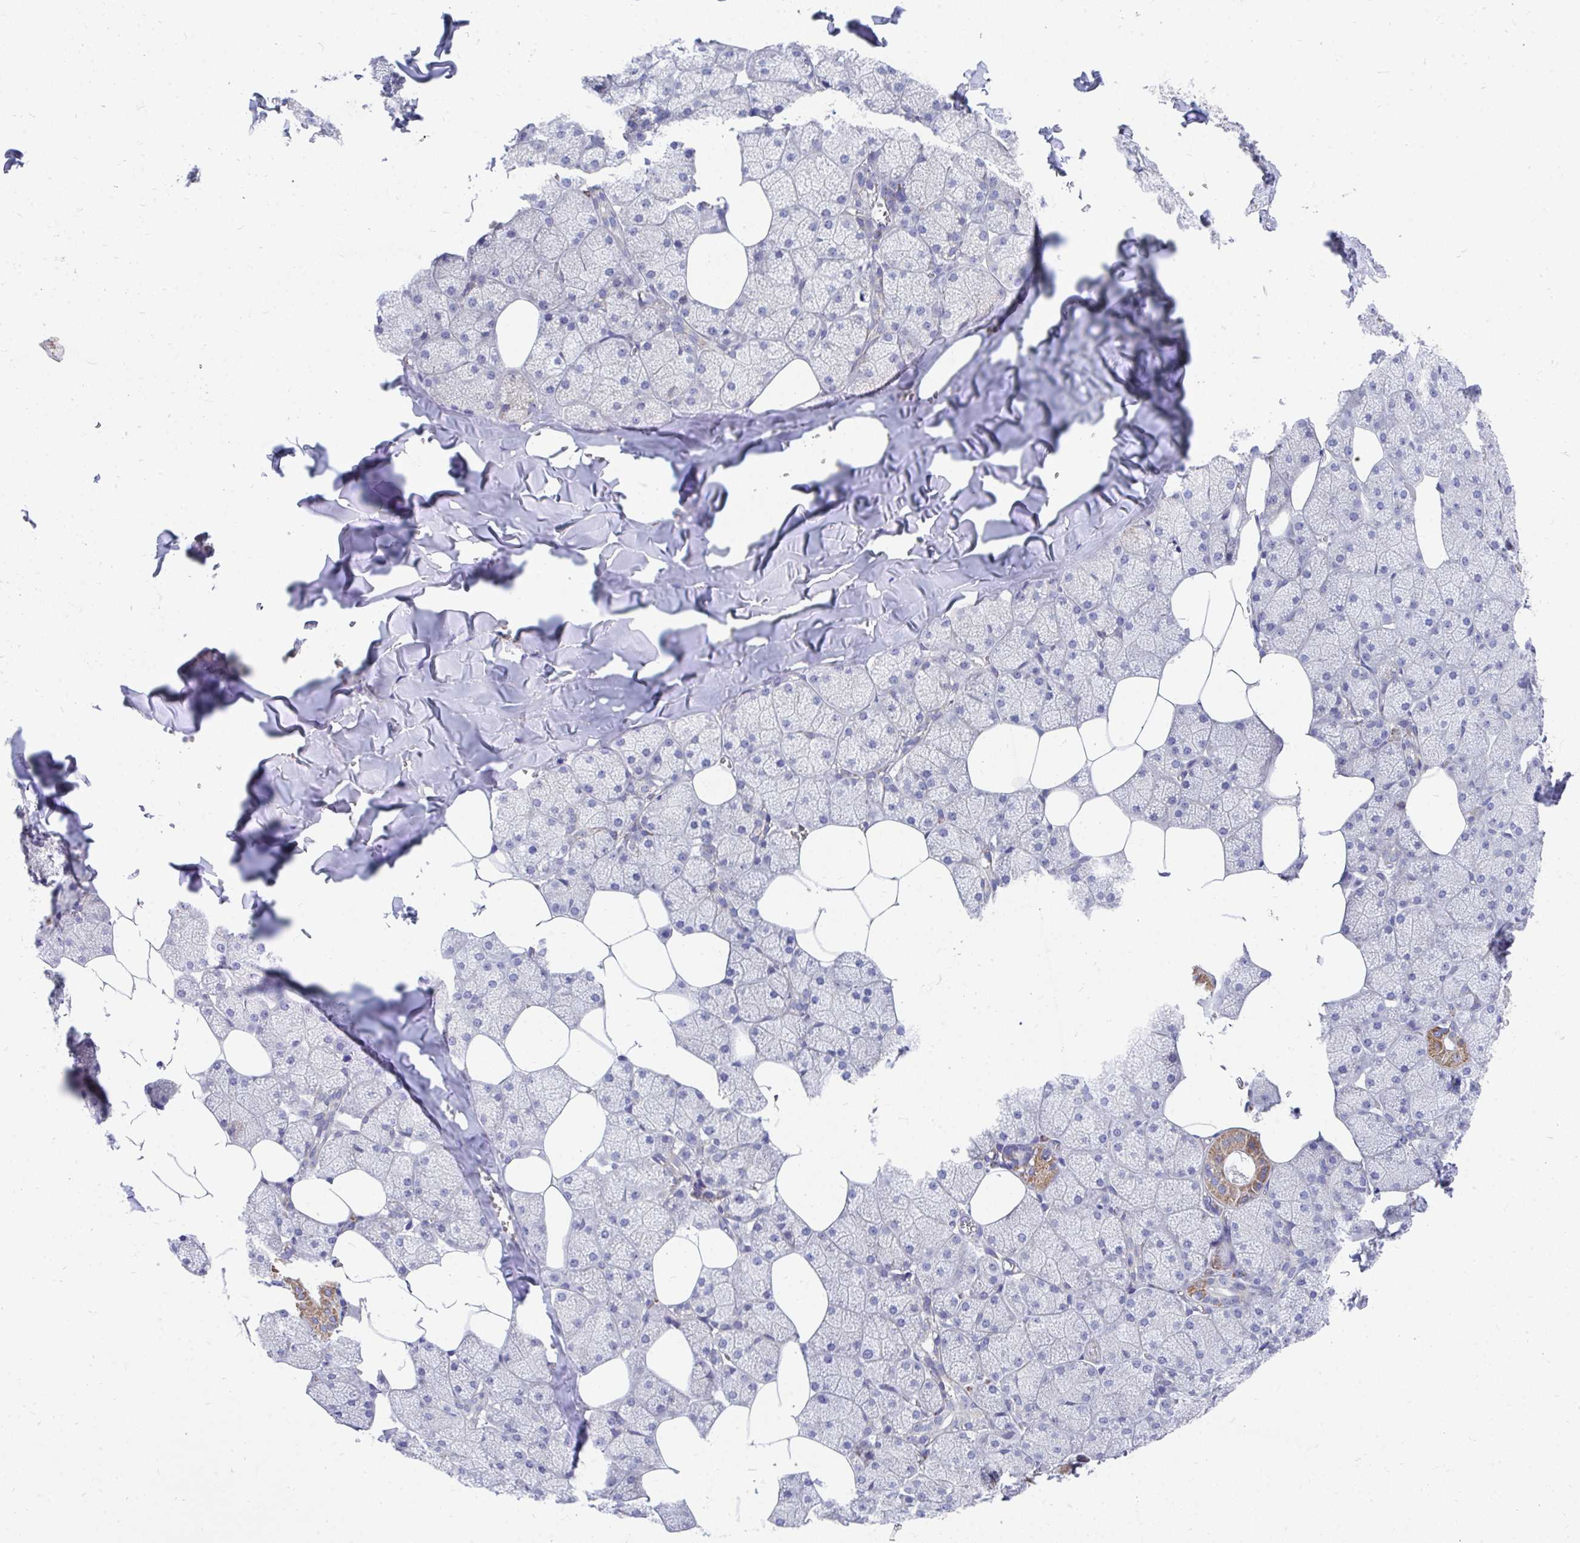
{"staining": {"intensity": "strong", "quantity": "<25%", "location": "cytoplasmic/membranous"}, "tissue": "salivary gland", "cell_type": "Glandular cells", "image_type": "normal", "snomed": [{"axis": "morphology", "description": "Normal tissue, NOS"}, {"axis": "topography", "description": "Salivary gland"}, {"axis": "topography", "description": "Peripheral nerve tissue"}], "caption": "Immunohistochemistry image of benign salivary gland: human salivary gland stained using immunohistochemistry exhibits medium levels of strong protein expression localized specifically in the cytoplasmic/membranous of glandular cells, appearing as a cytoplasmic/membranous brown color.", "gene": "FHIP1B", "patient": {"sex": "male", "age": 38}}